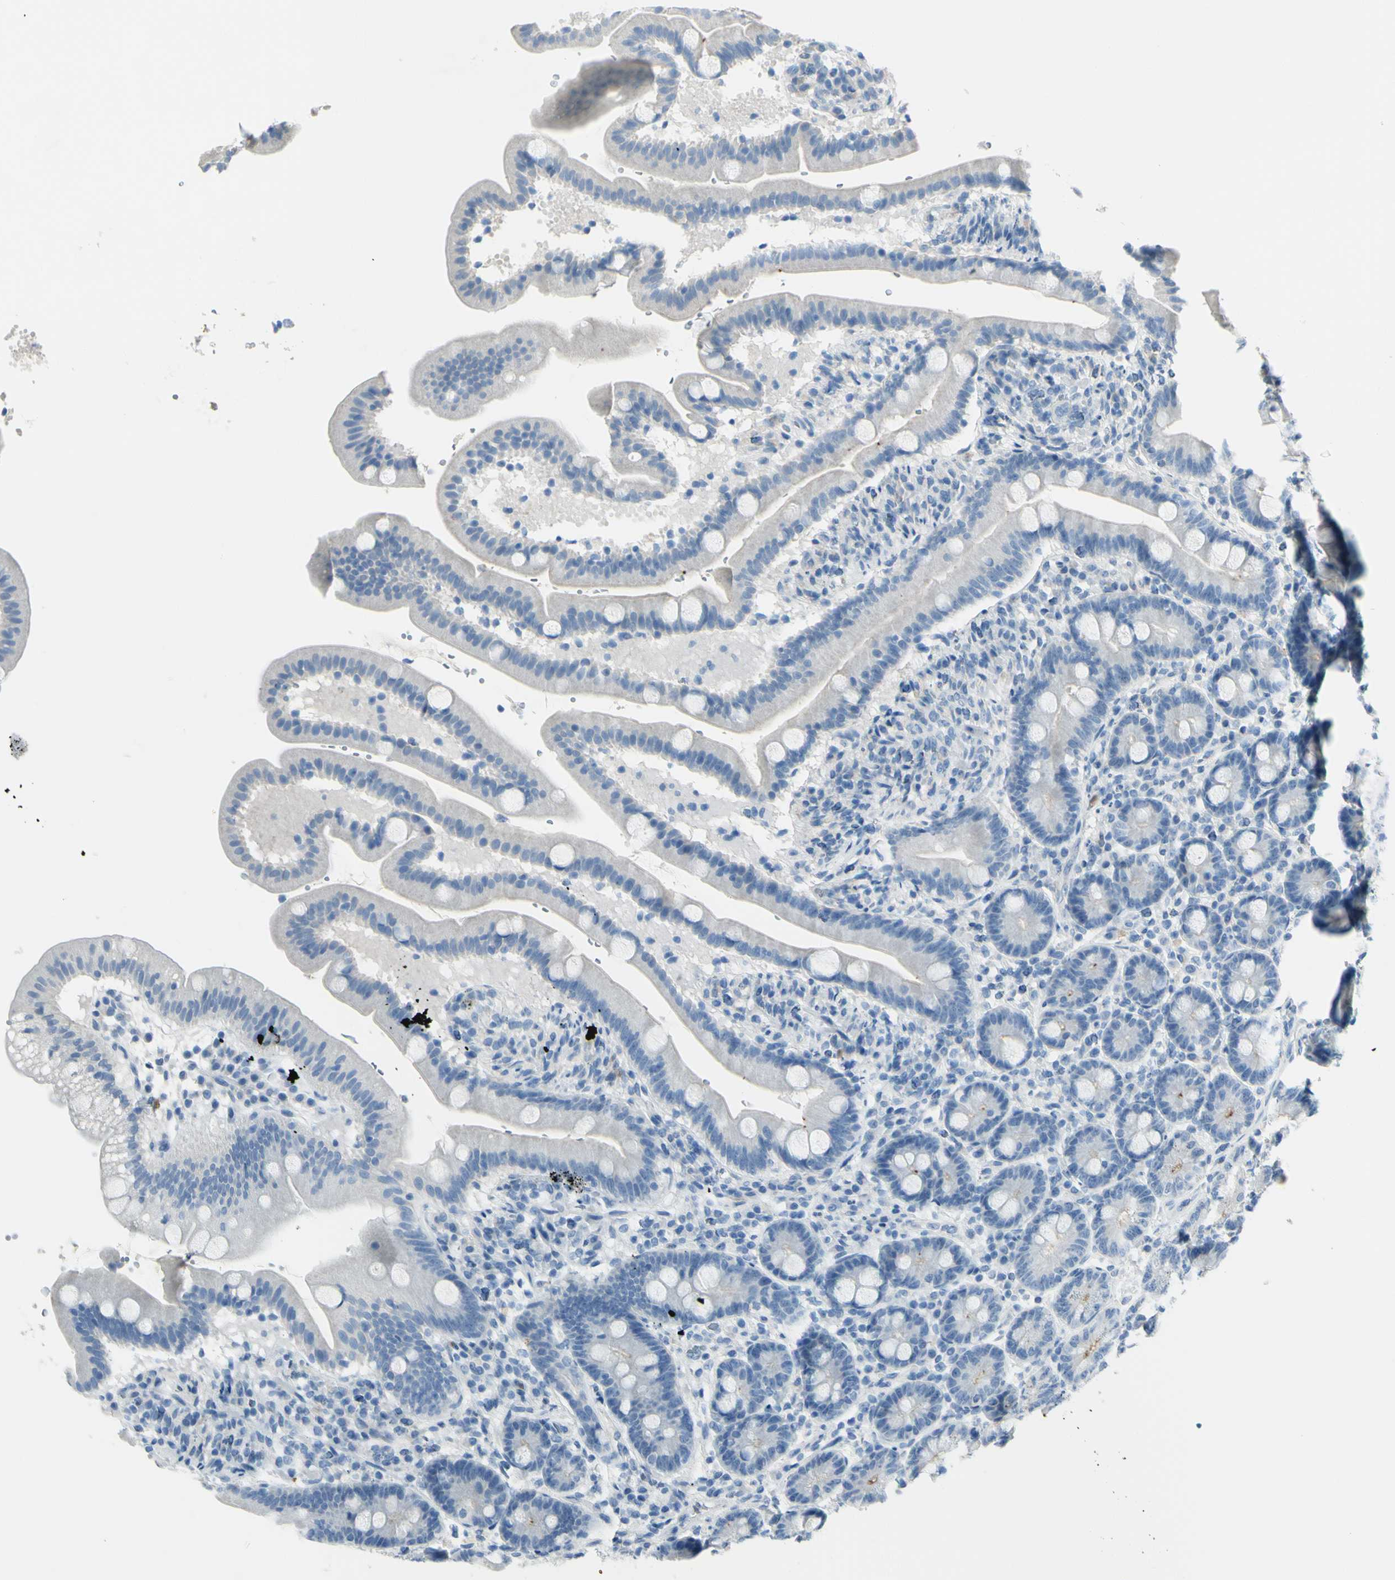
{"staining": {"intensity": "negative", "quantity": "none", "location": "none"}, "tissue": "duodenum", "cell_type": "Glandular cells", "image_type": "normal", "snomed": [{"axis": "morphology", "description": "Normal tissue, NOS"}, {"axis": "topography", "description": "Duodenum"}], "caption": "The immunohistochemistry photomicrograph has no significant staining in glandular cells of duodenum. The staining is performed using DAB (3,3'-diaminobenzidine) brown chromogen with nuclei counter-stained in using hematoxylin.", "gene": "ZNF557", "patient": {"sex": "male", "age": 54}}